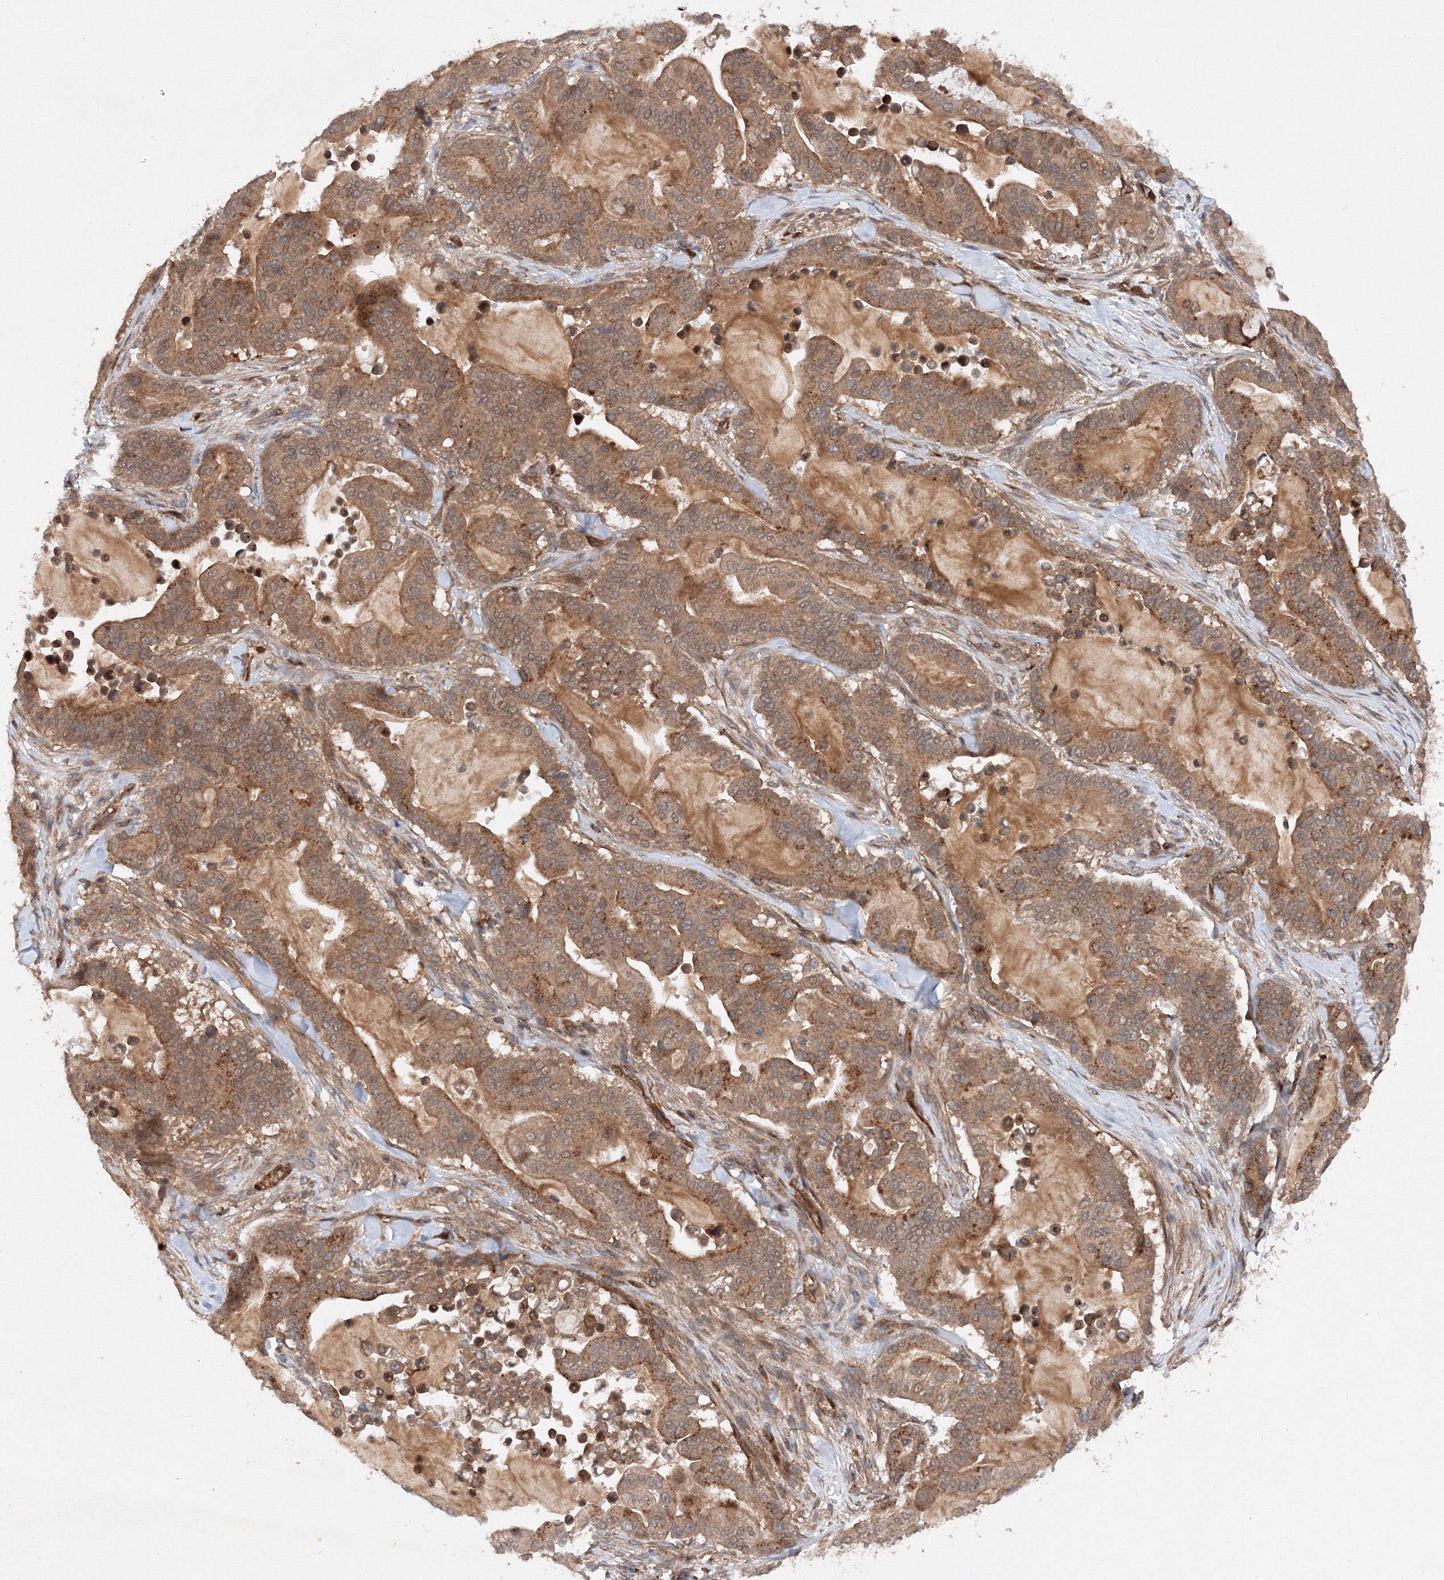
{"staining": {"intensity": "moderate", "quantity": ">75%", "location": "cytoplasmic/membranous"}, "tissue": "pancreatic cancer", "cell_type": "Tumor cells", "image_type": "cancer", "snomed": [{"axis": "morphology", "description": "Adenocarcinoma, NOS"}, {"axis": "topography", "description": "Pancreas"}], "caption": "Human pancreatic cancer stained for a protein (brown) demonstrates moderate cytoplasmic/membranous positive expression in about >75% of tumor cells.", "gene": "DCTD", "patient": {"sex": "male", "age": 63}}